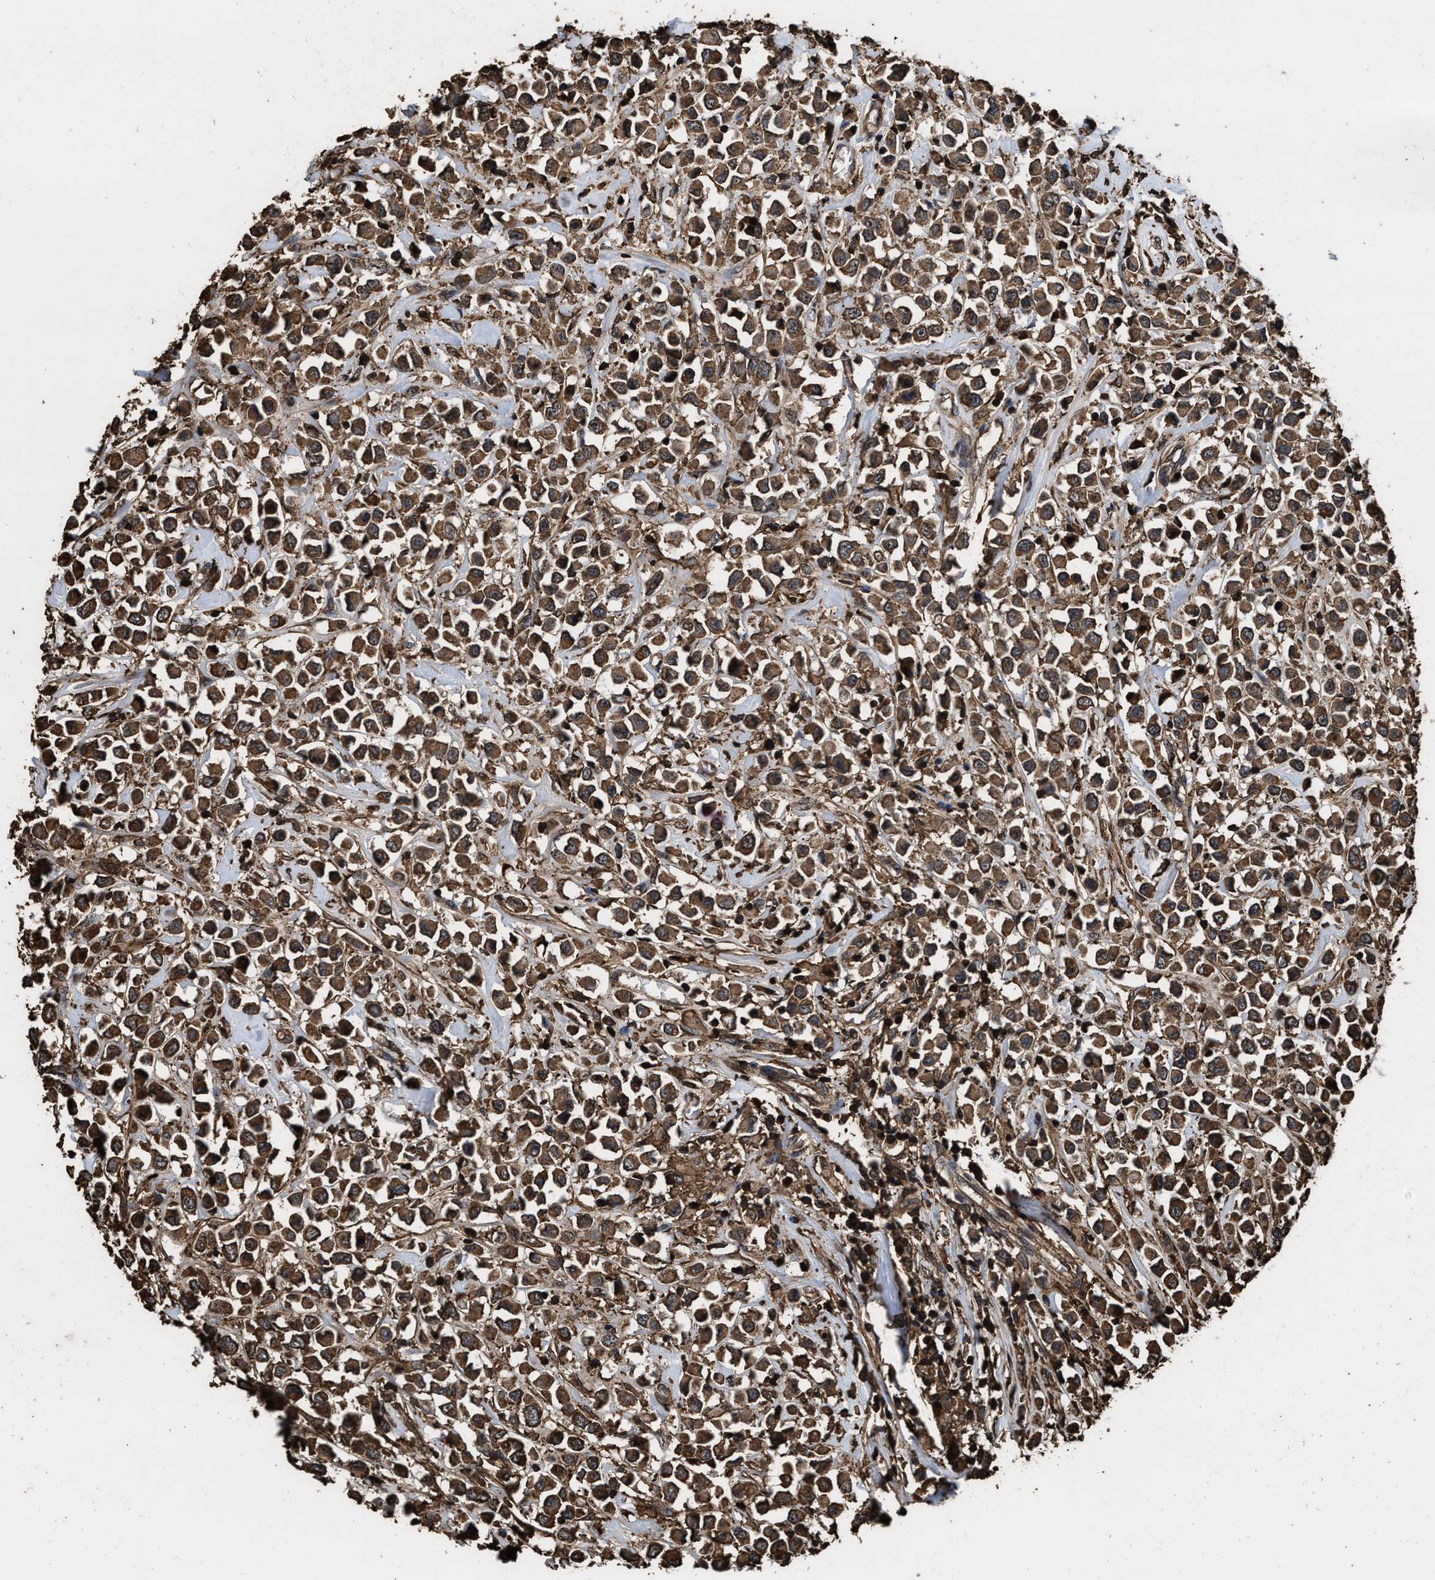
{"staining": {"intensity": "strong", "quantity": ">75%", "location": "cytoplasmic/membranous"}, "tissue": "breast cancer", "cell_type": "Tumor cells", "image_type": "cancer", "snomed": [{"axis": "morphology", "description": "Duct carcinoma"}, {"axis": "topography", "description": "Breast"}], "caption": "Breast cancer stained with DAB (3,3'-diaminobenzidine) IHC reveals high levels of strong cytoplasmic/membranous positivity in approximately >75% of tumor cells.", "gene": "KBTBD2", "patient": {"sex": "female", "age": 61}}